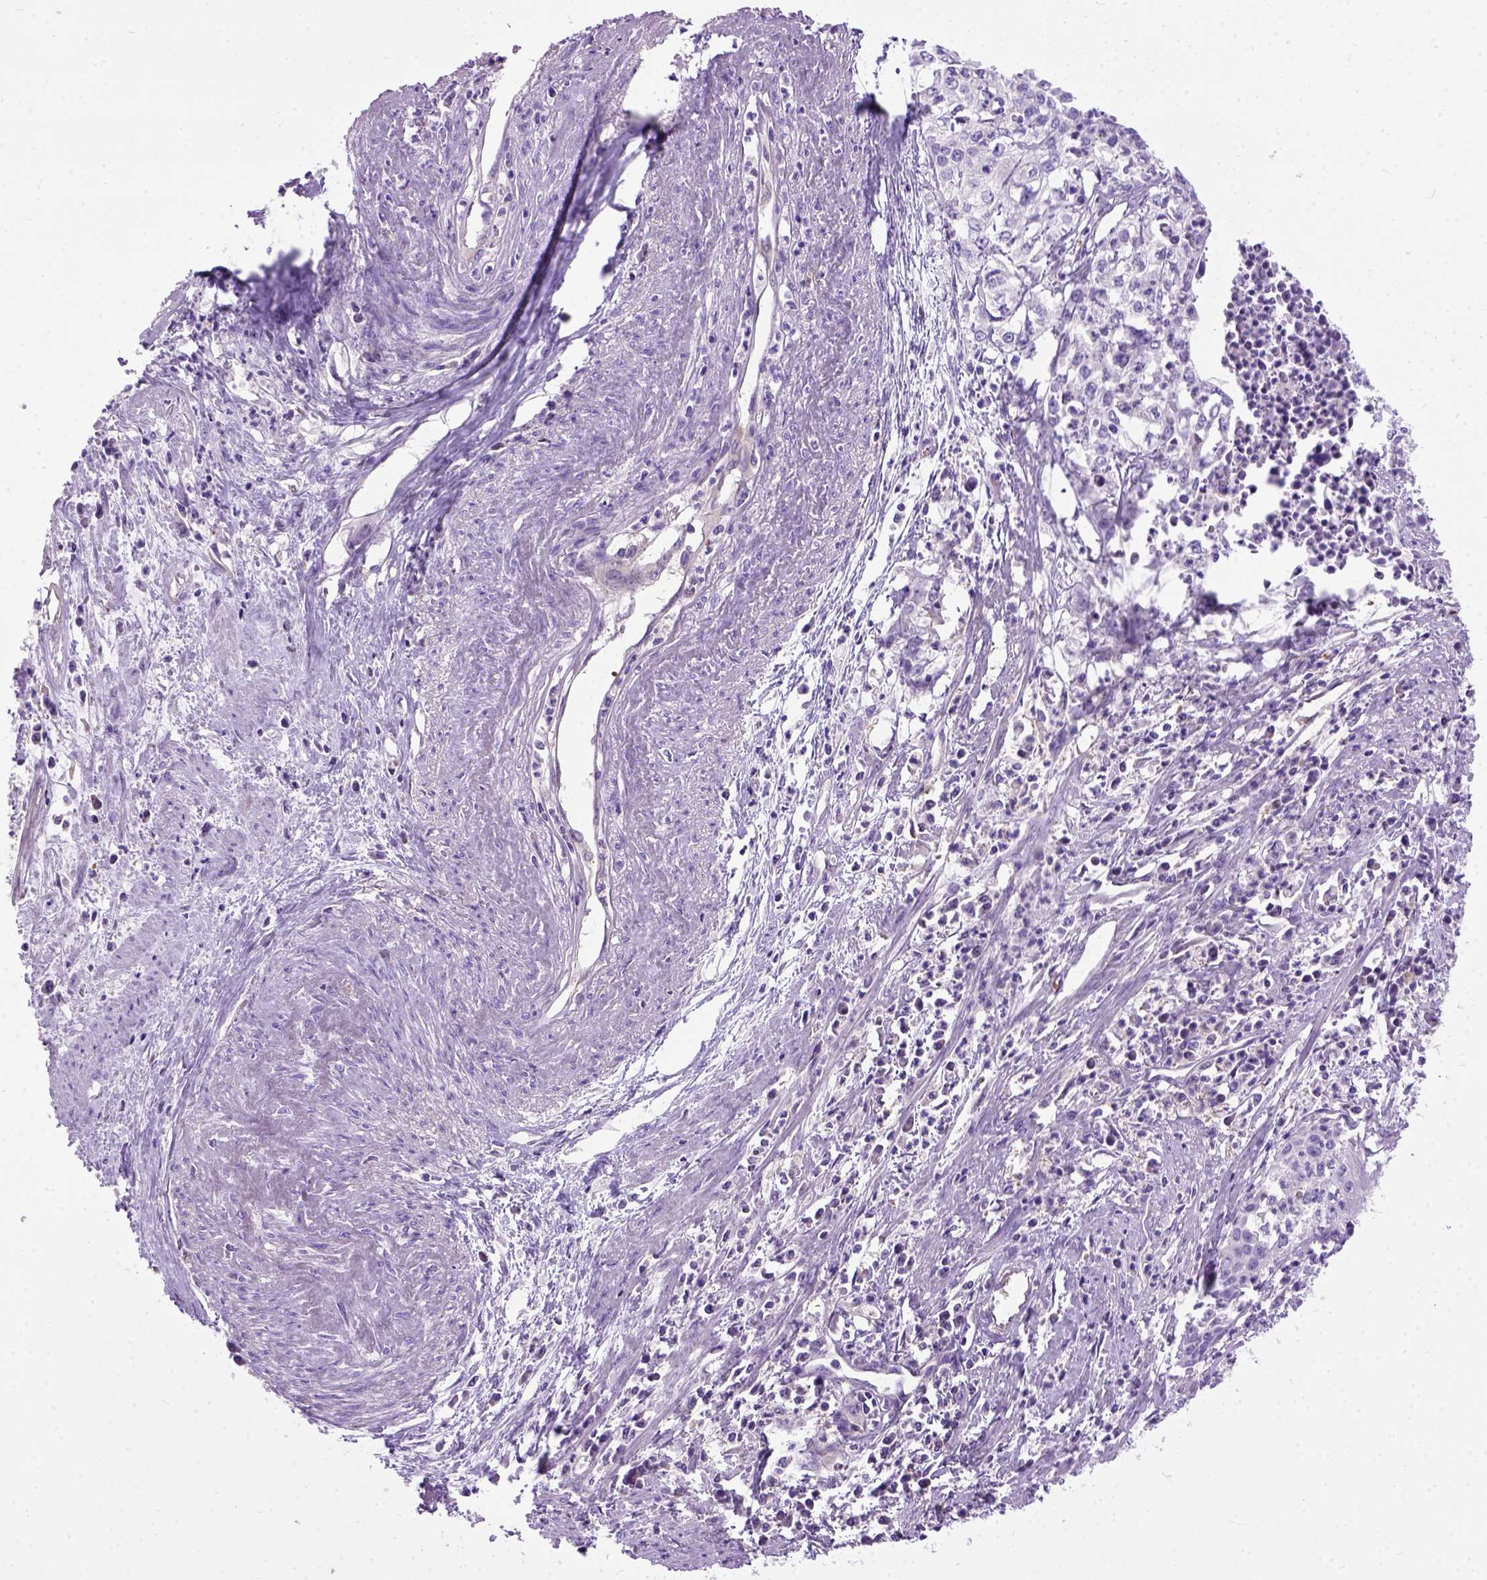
{"staining": {"intensity": "negative", "quantity": "none", "location": "none"}, "tissue": "cervical cancer", "cell_type": "Tumor cells", "image_type": "cancer", "snomed": [{"axis": "morphology", "description": "Squamous cell carcinoma, NOS"}, {"axis": "topography", "description": "Cervix"}], "caption": "Cervical cancer (squamous cell carcinoma) was stained to show a protein in brown. There is no significant staining in tumor cells. (IHC, brightfield microscopy, high magnification).", "gene": "SEMA4F", "patient": {"sex": "female", "age": 39}}